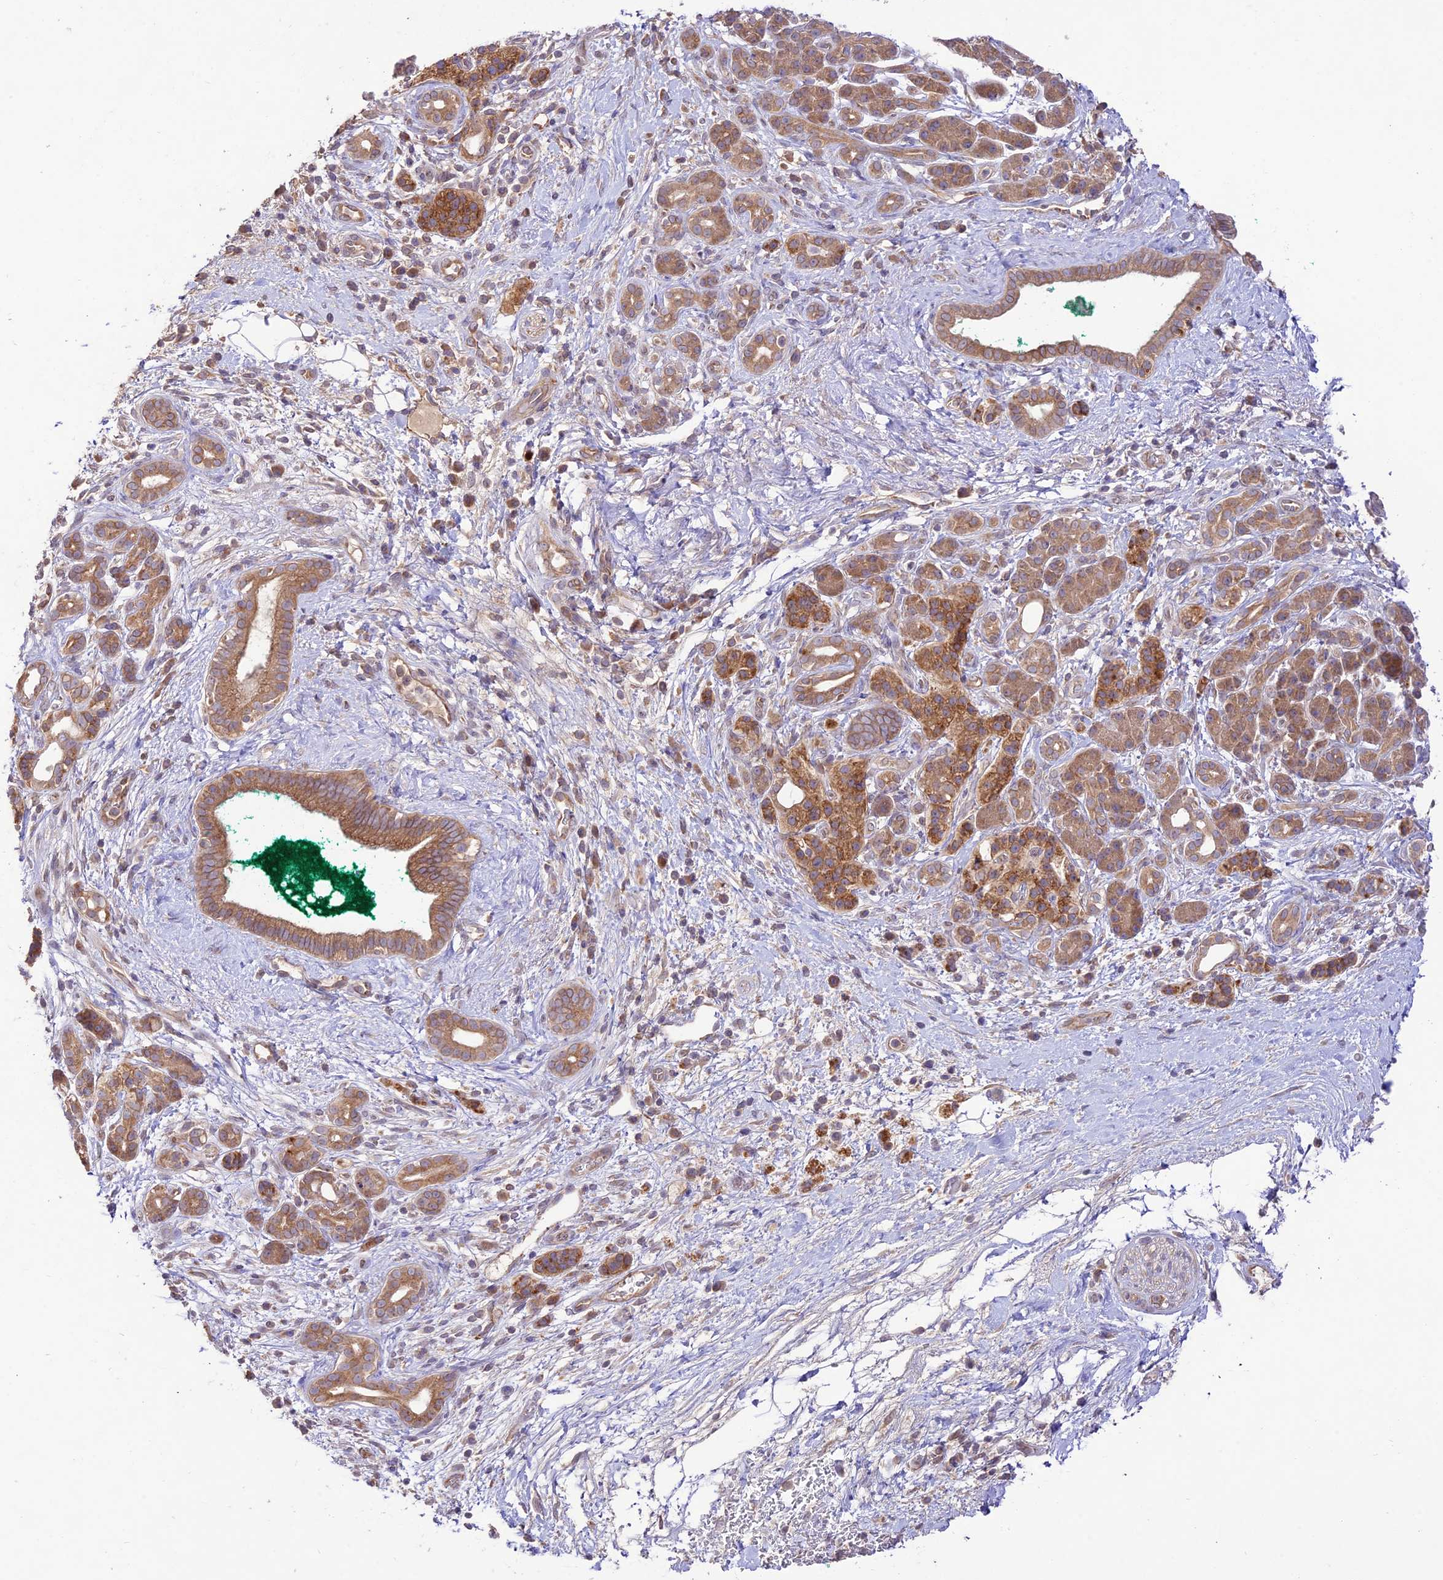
{"staining": {"intensity": "moderate", "quantity": ">75%", "location": "cytoplasmic/membranous"}, "tissue": "pancreatic cancer", "cell_type": "Tumor cells", "image_type": "cancer", "snomed": [{"axis": "morphology", "description": "Adenocarcinoma, NOS"}, {"axis": "topography", "description": "Pancreas"}], "caption": "Adenocarcinoma (pancreatic) tissue shows moderate cytoplasmic/membranous staining in about >75% of tumor cells, visualized by immunohistochemistry. (Brightfield microscopy of DAB IHC at high magnification).", "gene": "TMEM259", "patient": {"sex": "male", "age": 78}}